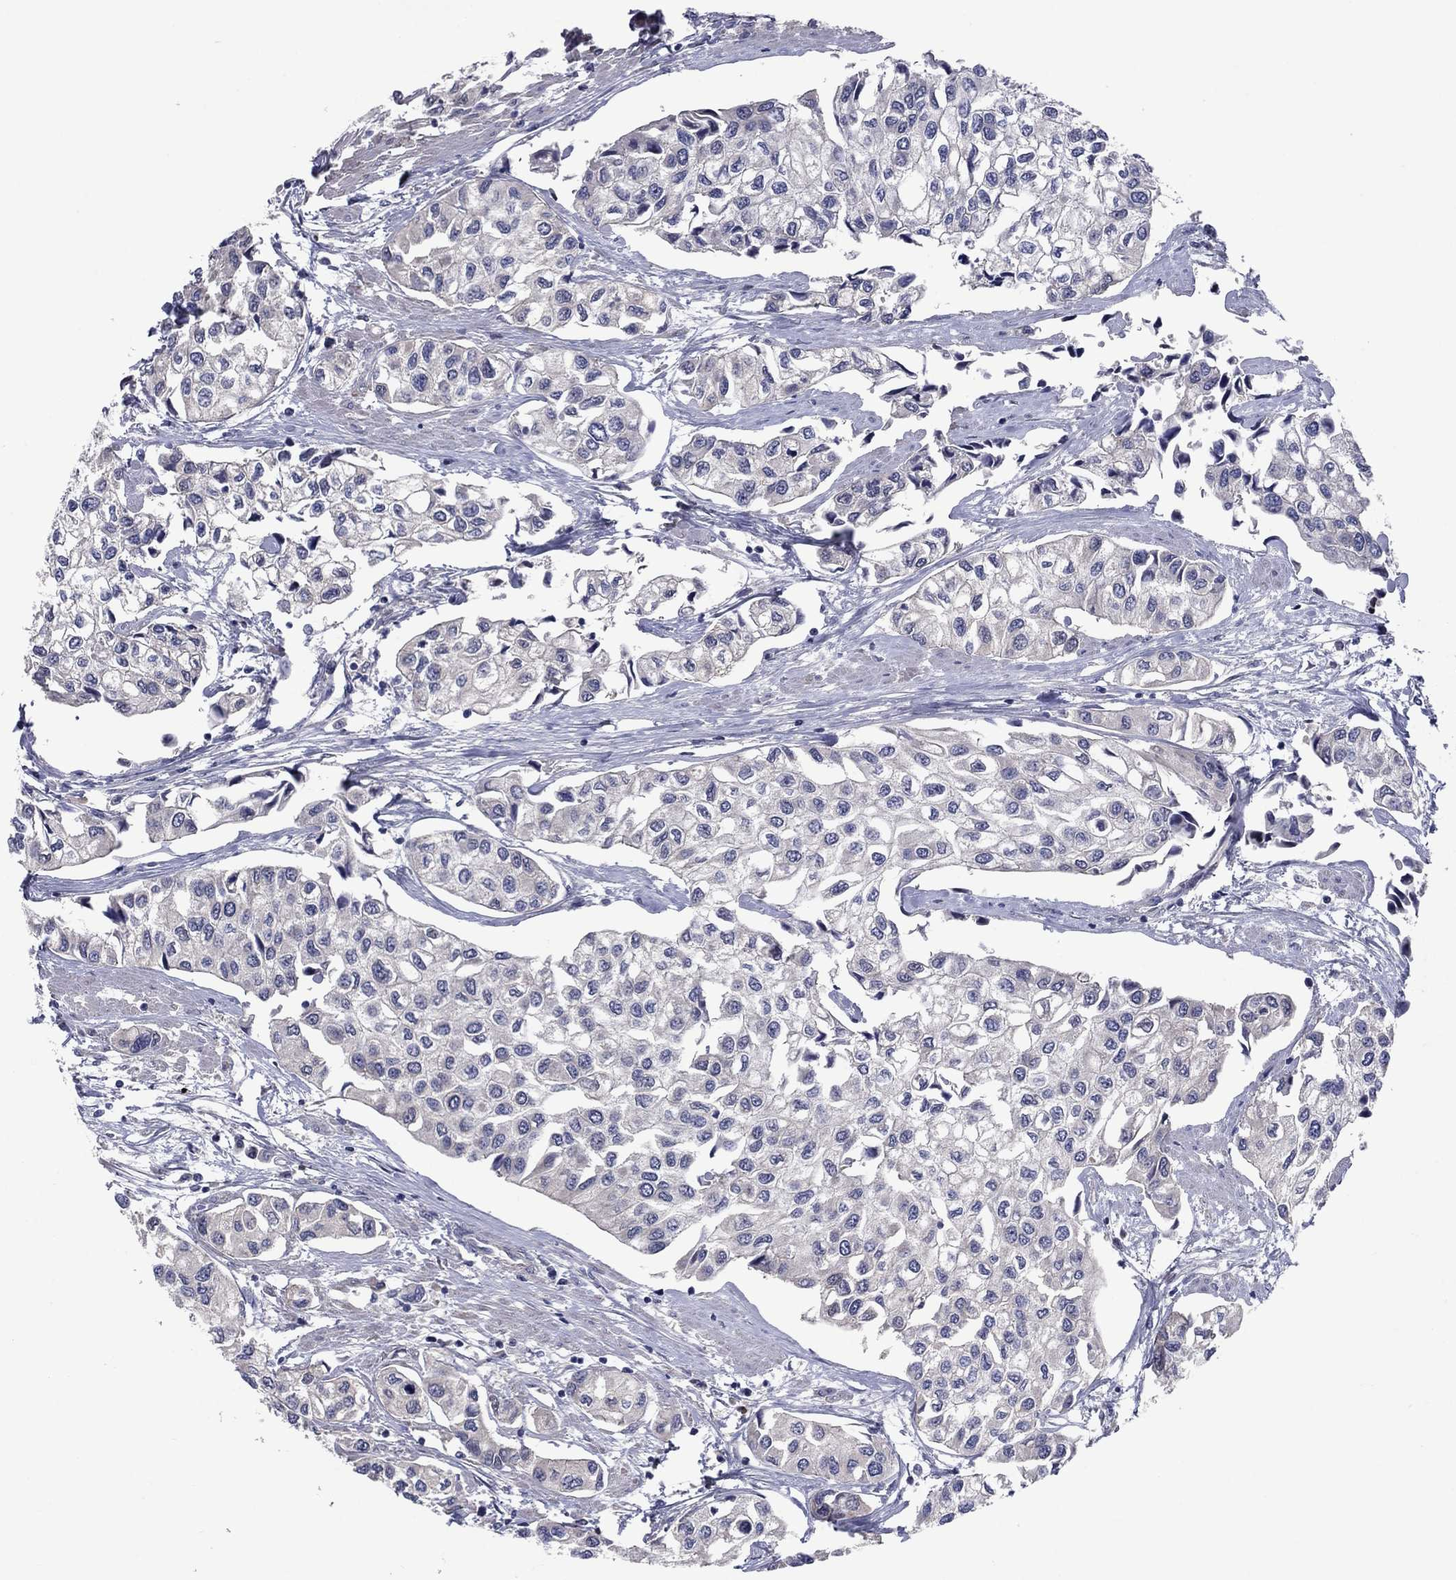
{"staining": {"intensity": "negative", "quantity": "none", "location": "none"}, "tissue": "urothelial cancer", "cell_type": "Tumor cells", "image_type": "cancer", "snomed": [{"axis": "morphology", "description": "Urothelial carcinoma, High grade"}, {"axis": "topography", "description": "Urinary bladder"}], "caption": "Immunohistochemistry (IHC) photomicrograph of human urothelial carcinoma (high-grade) stained for a protein (brown), which demonstrates no expression in tumor cells.", "gene": "MSRB1", "patient": {"sex": "male", "age": 73}}